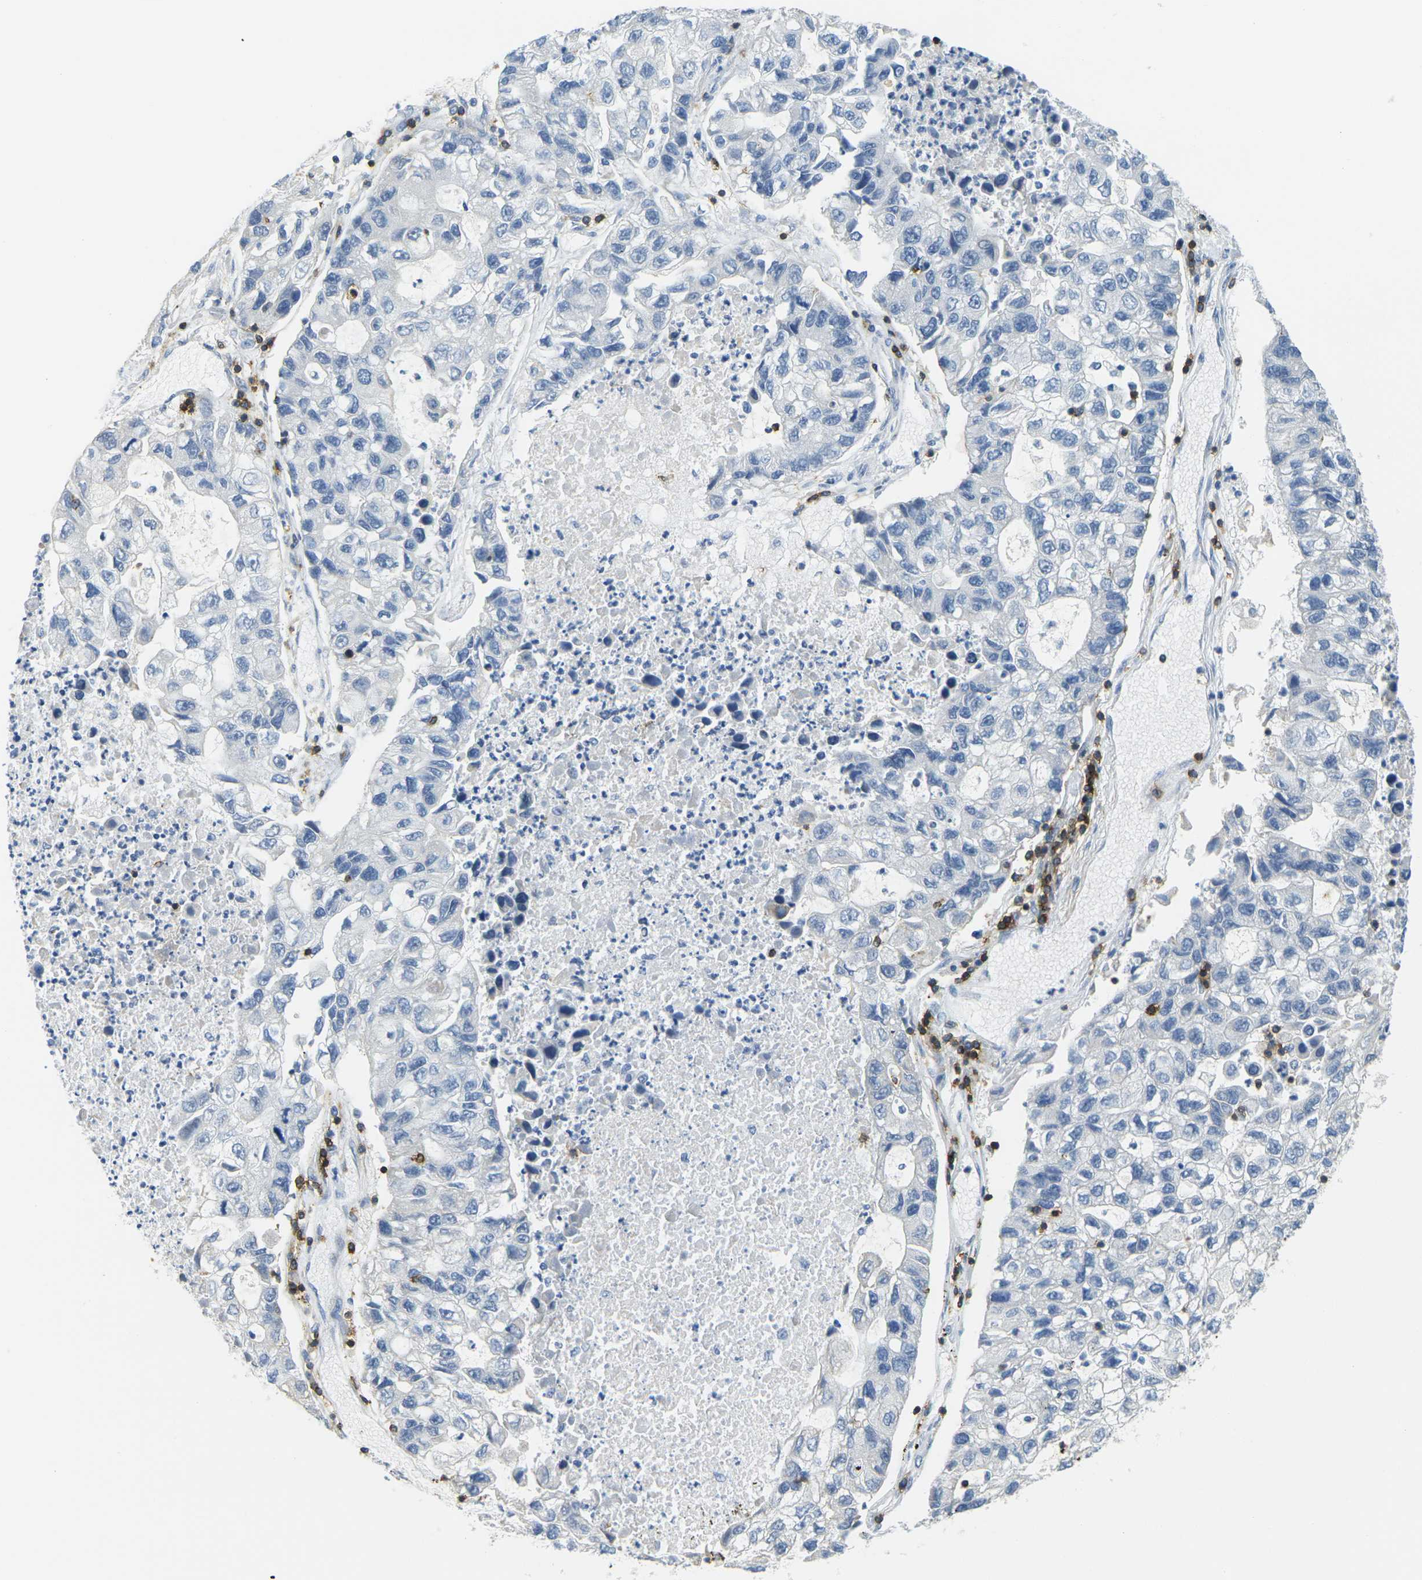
{"staining": {"intensity": "negative", "quantity": "none", "location": "none"}, "tissue": "lung cancer", "cell_type": "Tumor cells", "image_type": "cancer", "snomed": [{"axis": "morphology", "description": "Adenocarcinoma, NOS"}, {"axis": "topography", "description": "Lung"}], "caption": "Tumor cells are negative for brown protein staining in lung cancer (adenocarcinoma). Nuclei are stained in blue.", "gene": "CD3D", "patient": {"sex": "female", "age": 51}}